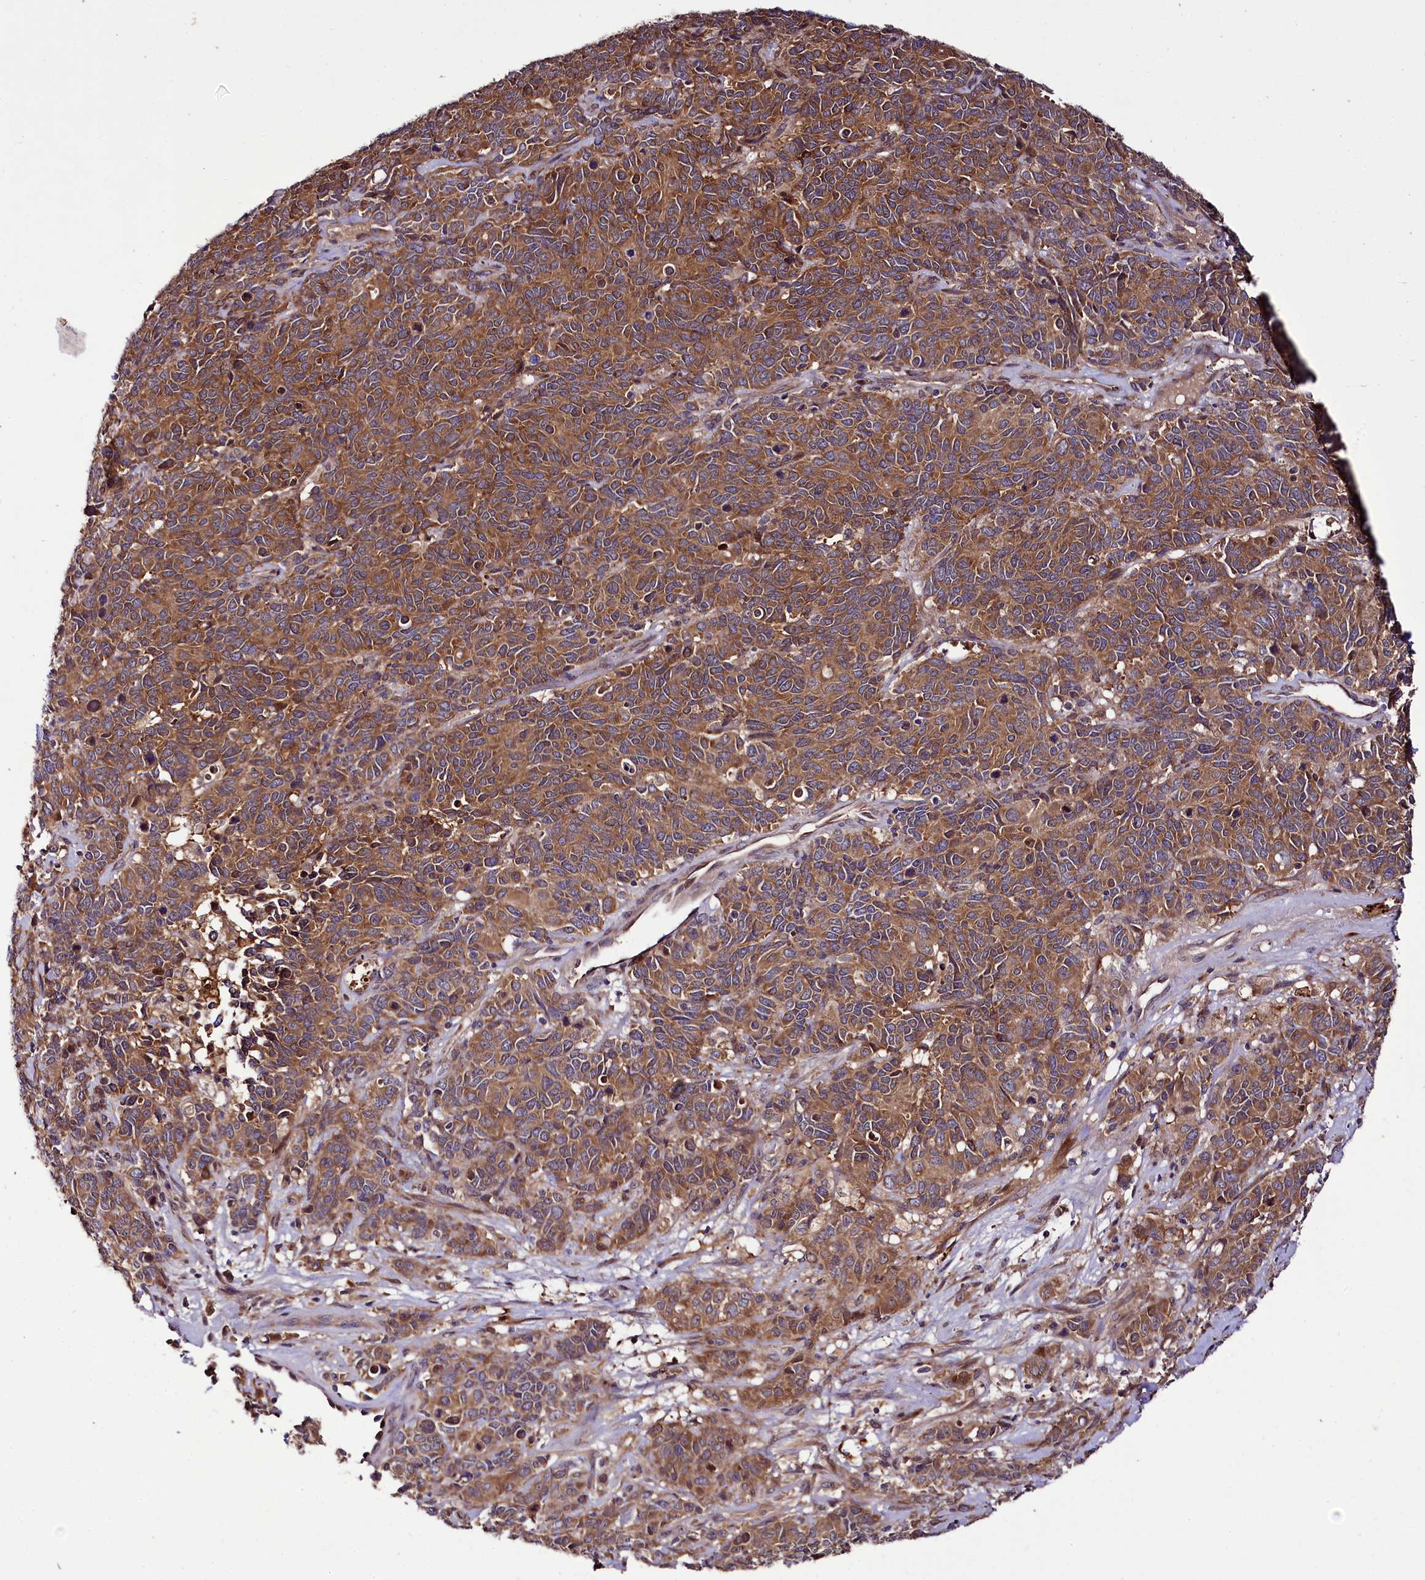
{"staining": {"intensity": "moderate", "quantity": ">75%", "location": "cytoplasmic/membranous"}, "tissue": "cervical cancer", "cell_type": "Tumor cells", "image_type": "cancer", "snomed": [{"axis": "morphology", "description": "Squamous cell carcinoma, NOS"}, {"axis": "topography", "description": "Cervix"}], "caption": "Human cervical squamous cell carcinoma stained for a protein (brown) shows moderate cytoplasmic/membranous positive staining in approximately >75% of tumor cells.", "gene": "NAA25", "patient": {"sex": "female", "age": 60}}